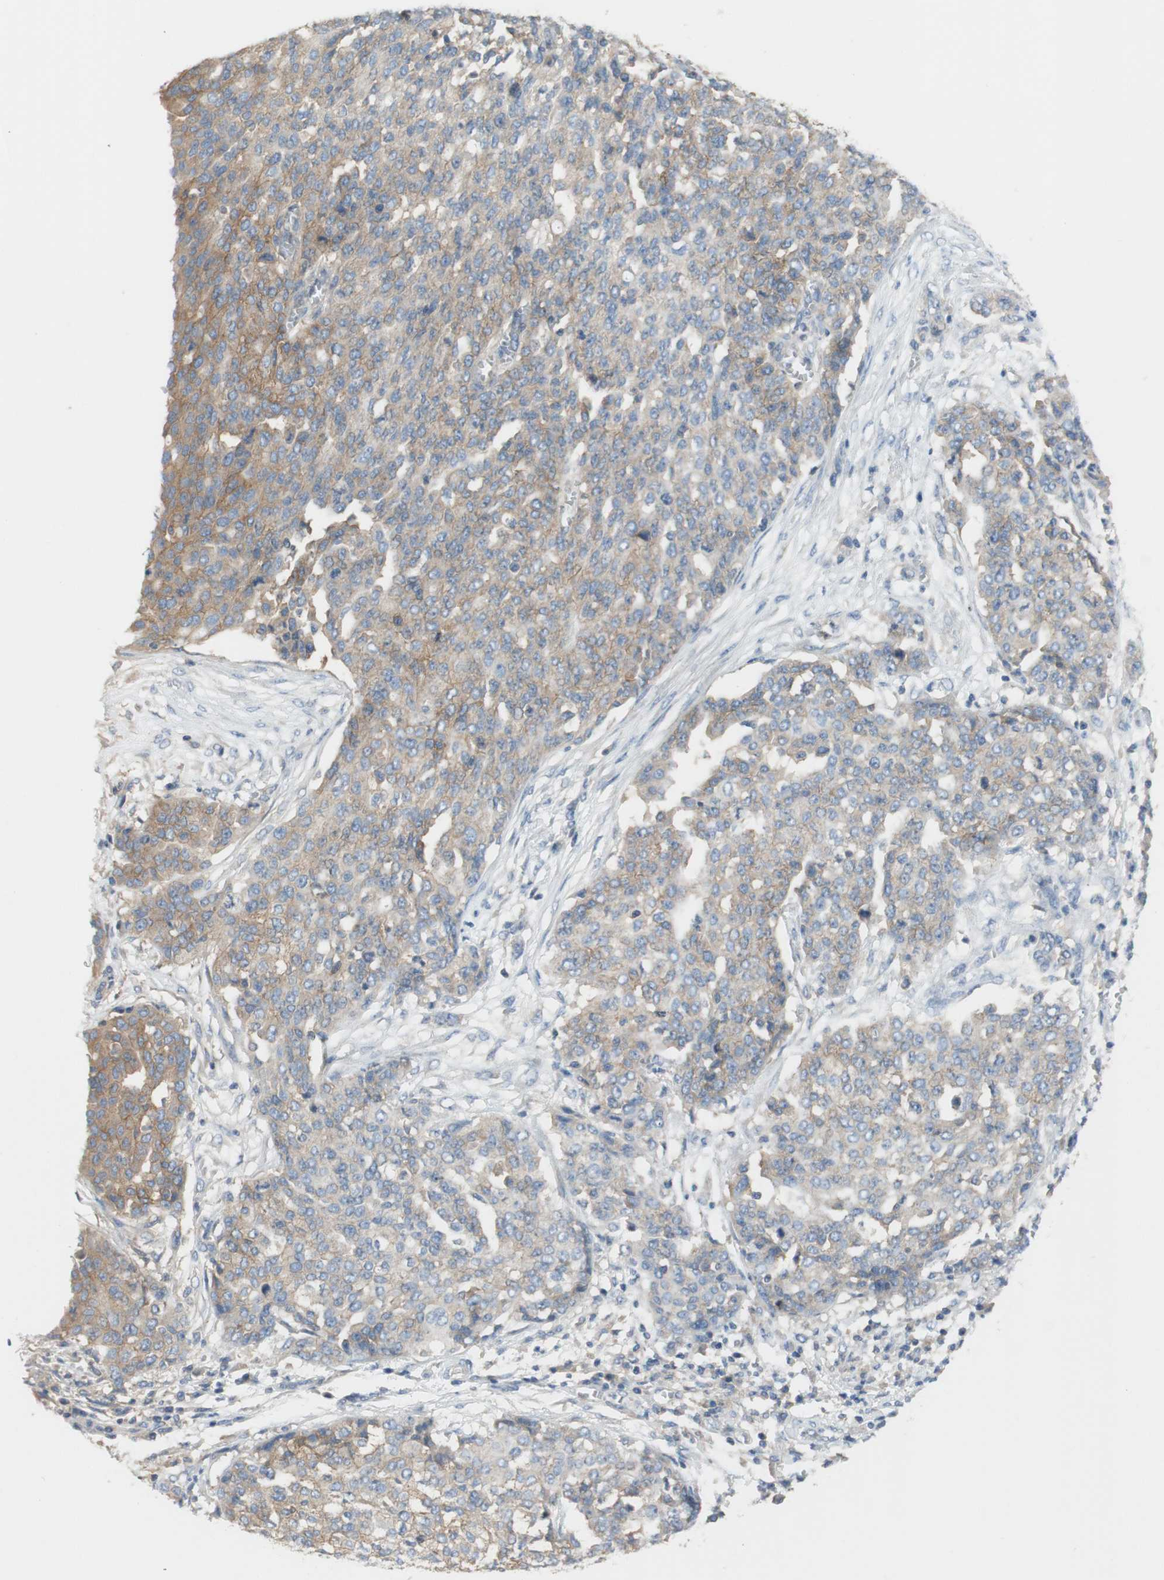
{"staining": {"intensity": "weak", "quantity": "25%-75%", "location": "cytoplasmic/membranous"}, "tissue": "ovarian cancer", "cell_type": "Tumor cells", "image_type": "cancer", "snomed": [{"axis": "morphology", "description": "Cystadenocarcinoma, serous, NOS"}, {"axis": "topography", "description": "Soft tissue"}, {"axis": "topography", "description": "Ovary"}], "caption": "Protein analysis of serous cystadenocarcinoma (ovarian) tissue exhibits weak cytoplasmic/membranous staining in about 25%-75% of tumor cells.", "gene": "ATP2B1", "patient": {"sex": "female", "age": 57}}